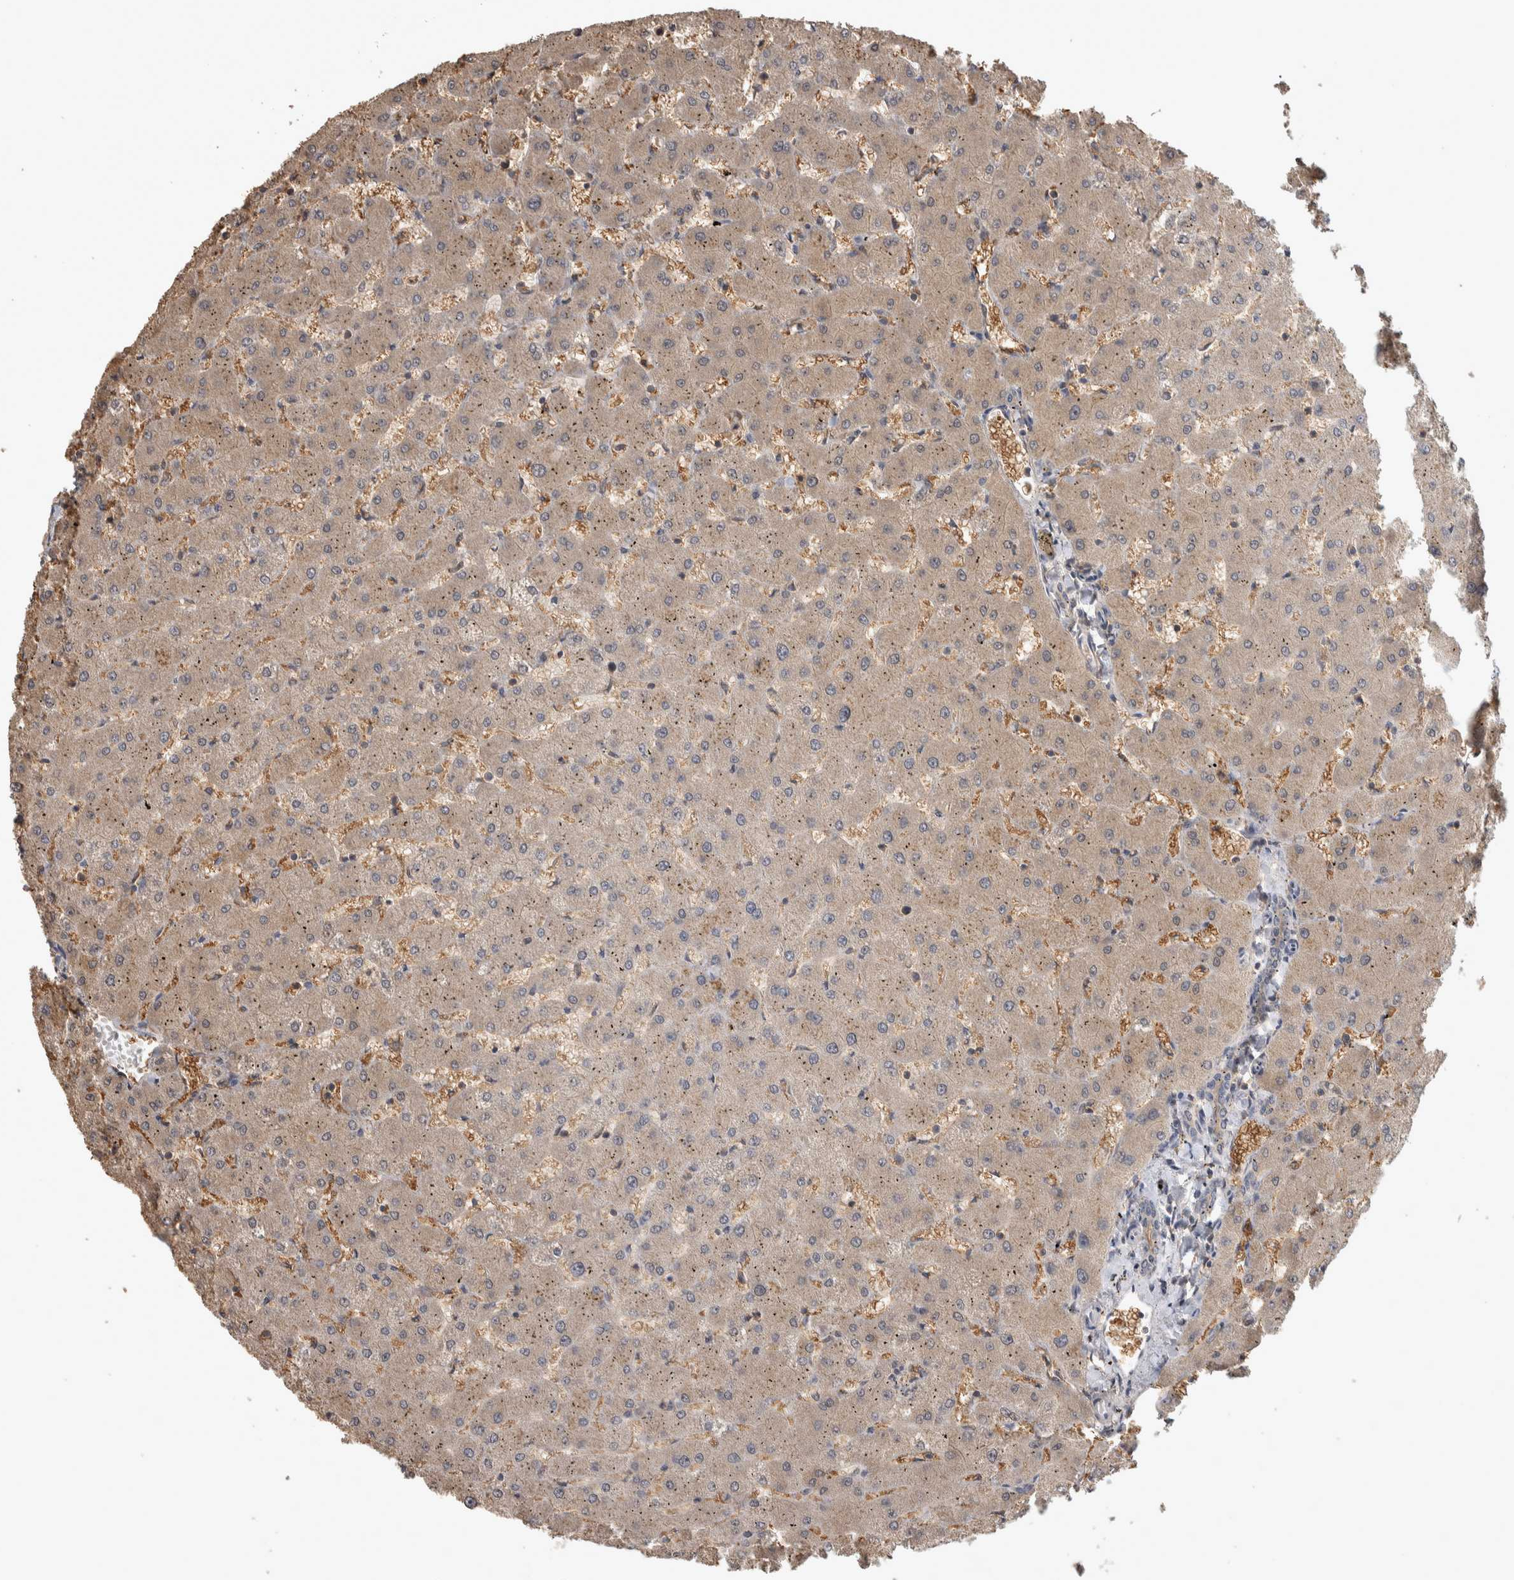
{"staining": {"intensity": "moderate", "quantity": "25%-75%", "location": "cytoplasmic/membranous"}, "tissue": "liver", "cell_type": "Cholangiocytes", "image_type": "normal", "snomed": [{"axis": "morphology", "description": "Normal tissue, NOS"}, {"axis": "topography", "description": "Liver"}], "caption": "This histopathology image demonstrates benign liver stained with immunohistochemistry to label a protein in brown. The cytoplasmic/membranous of cholangiocytes show moderate positivity for the protein. Nuclei are counter-stained blue.", "gene": "IFRD1", "patient": {"sex": "female", "age": 63}}